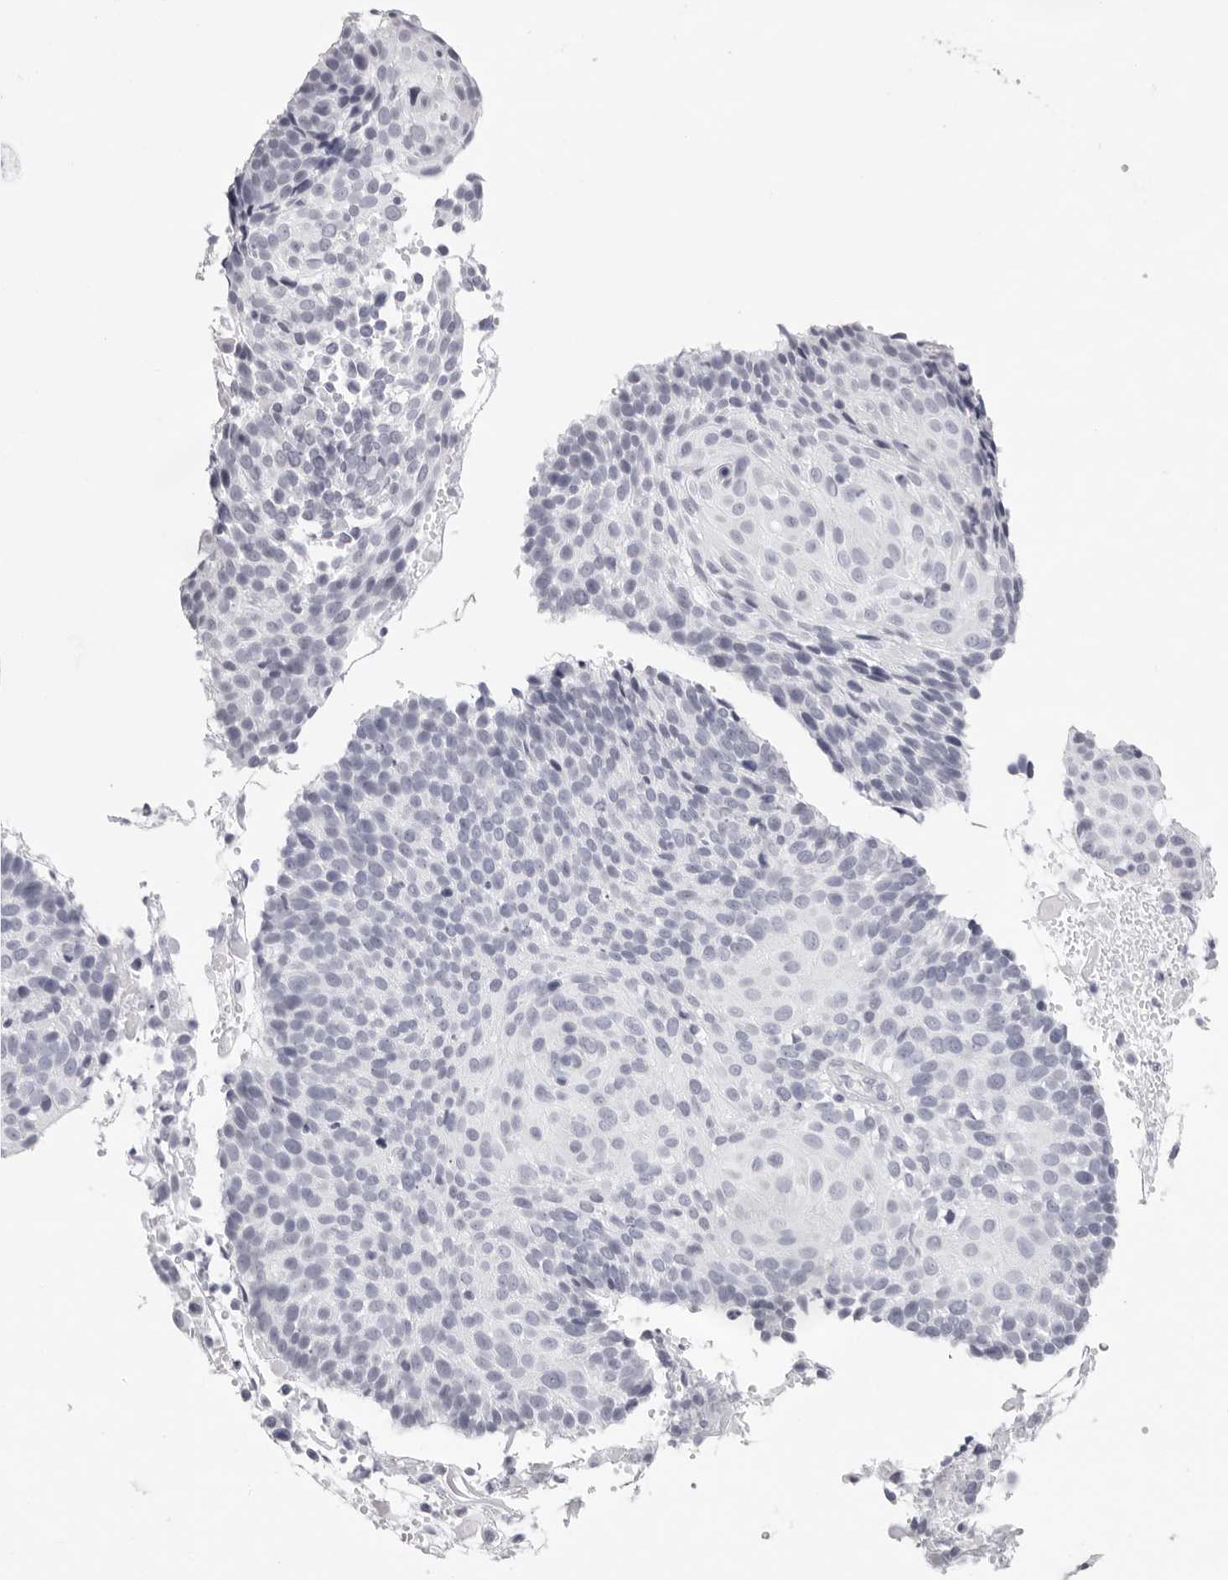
{"staining": {"intensity": "negative", "quantity": "none", "location": "none"}, "tissue": "cervical cancer", "cell_type": "Tumor cells", "image_type": "cancer", "snomed": [{"axis": "morphology", "description": "Squamous cell carcinoma, NOS"}, {"axis": "topography", "description": "Cervix"}], "caption": "High magnification brightfield microscopy of cervical cancer stained with DAB (brown) and counterstained with hematoxylin (blue): tumor cells show no significant expression.", "gene": "KLK12", "patient": {"sex": "female", "age": 74}}